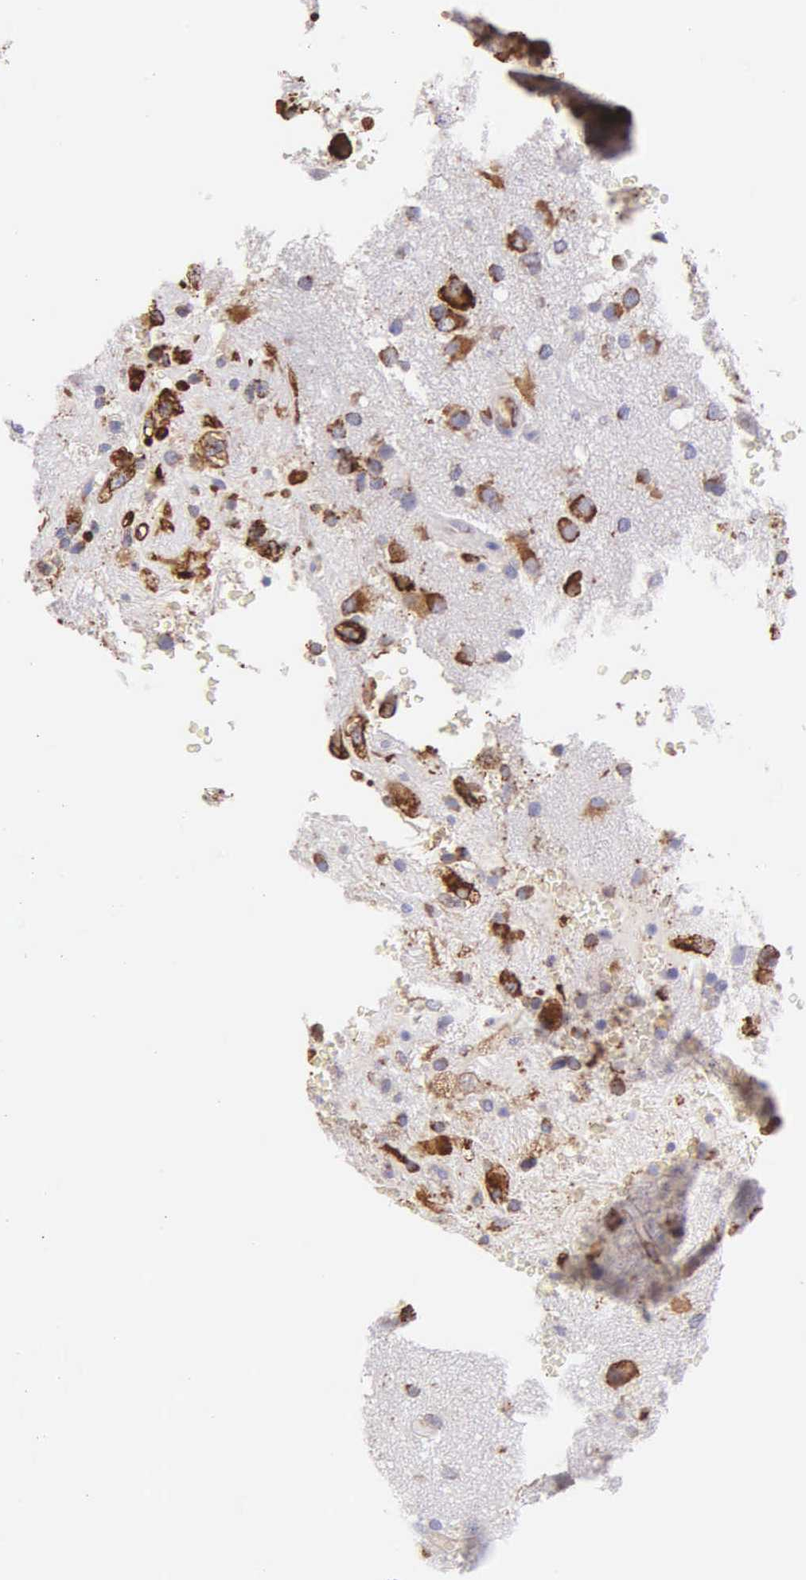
{"staining": {"intensity": "strong", "quantity": ">75%", "location": "cytoplasmic/membranous"}, "tissue": "glioma", "cell_type": "Tumor cells", "image_type": "cancer", "snomed": [{"axis": "morphology", "description": "Glioma, malignant, High grade"}, {"axis": "topography", "description": "Brain"}], "caption": "High-magnification brightfield microscopy of glioma stained with DAB (brown) and counterstained with hematoxylin (blue). tumor cells exhibit strong cytoplasmic/membranous expression is appreciated in approximately>75% of cells.", "gene": "CKAP4", "patient": {"sex": "male", "age": 48}}